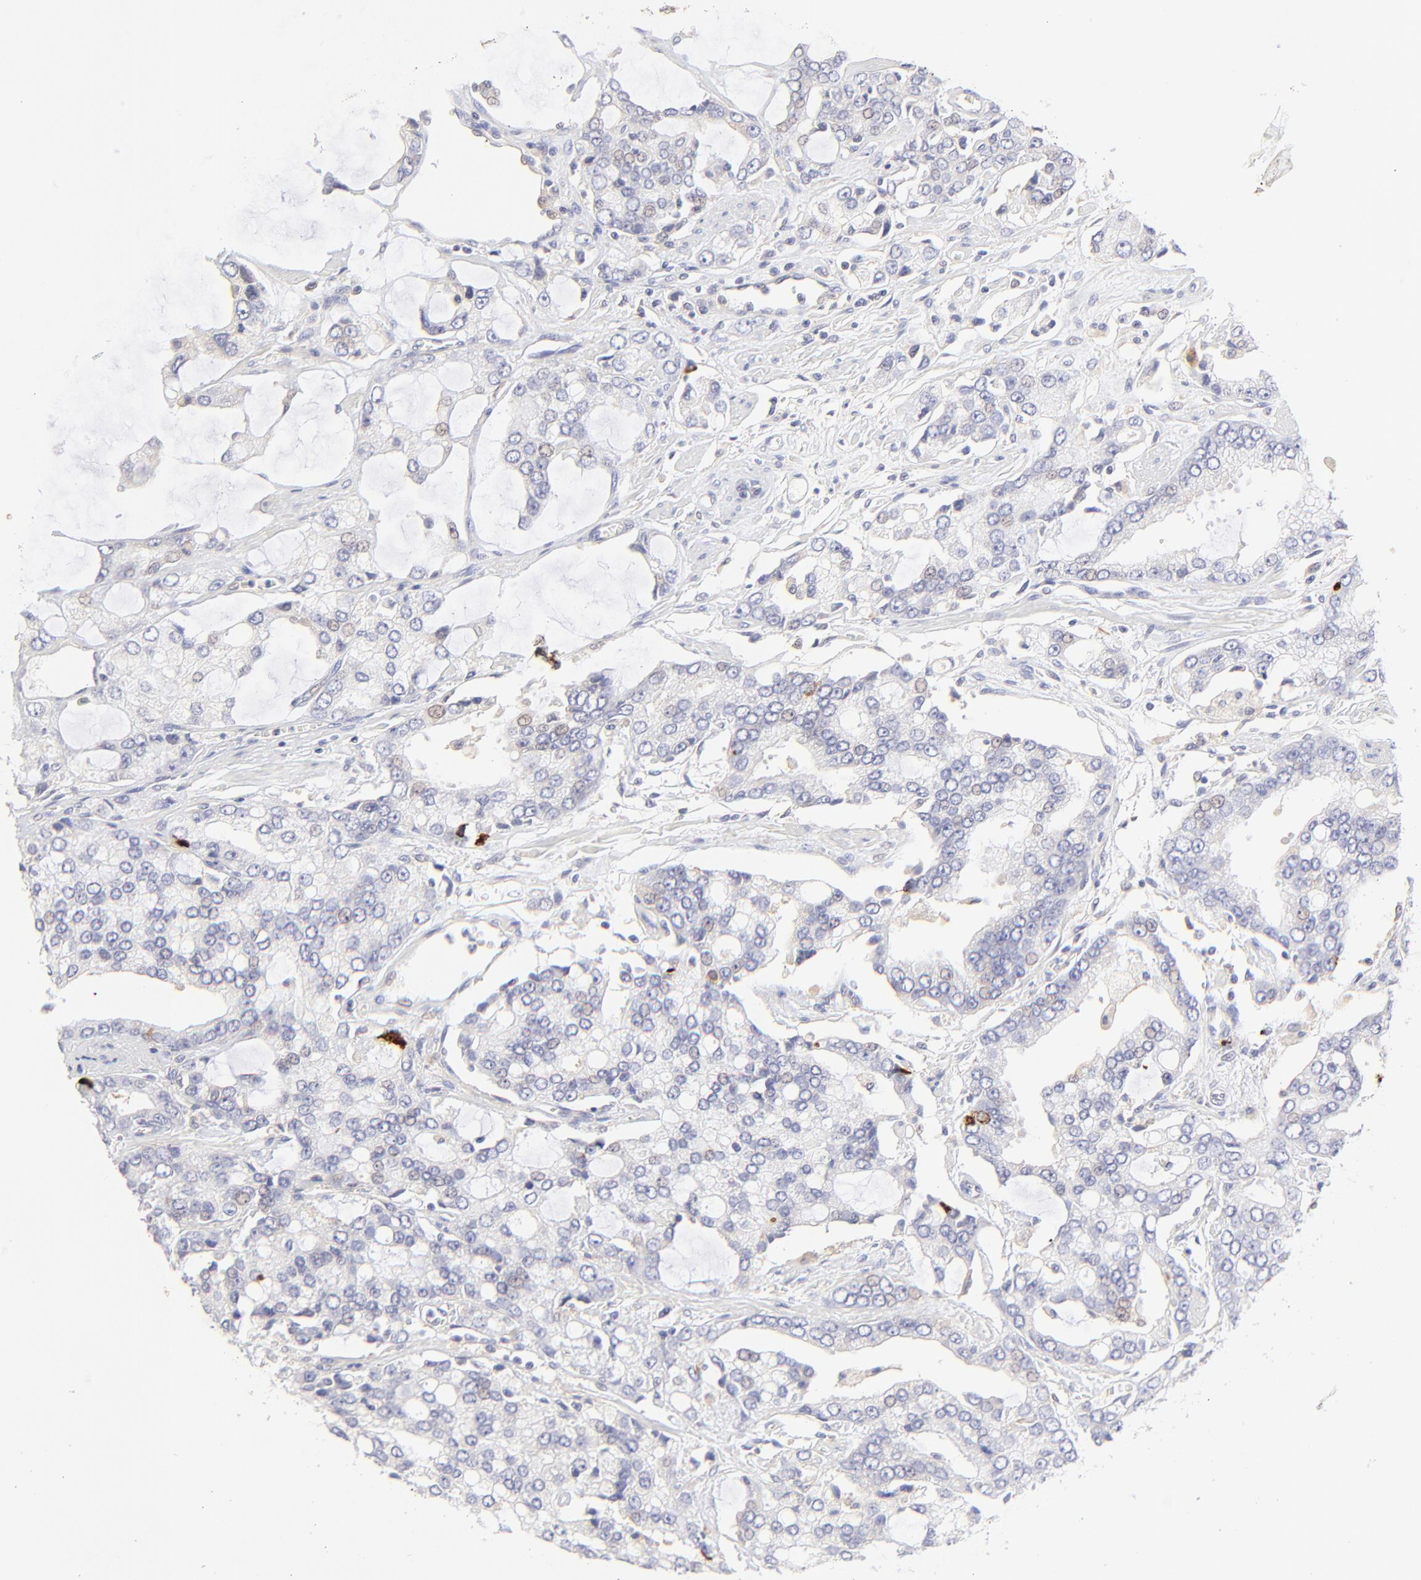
{"staining": {"intensity": "negative", "quantity": "none", "location": "none"}, "tissue": "prostate cancer", "cell_type": "Tumor cells", "image_type": "cancer", "snomed": [{"axis": "morphology", "description": "Adenocarcinoma, High grade"}, {"axis": "topography", "description": "Prostate"}], "caption": "Immunohistochemistry photomicrograph of prostate adenocarcinoma (high-grade) stained for a protein (brown), which demonstrates no staining in tumor cells. (Stains: DAB (3,3'-diaminobenzidine) IHC with hematoxylin counter stain, Microscopy: brightfield microscopy at high magnification).", "gene": "LHFPL1", "patient": {"sex": "male", "age": 67}}